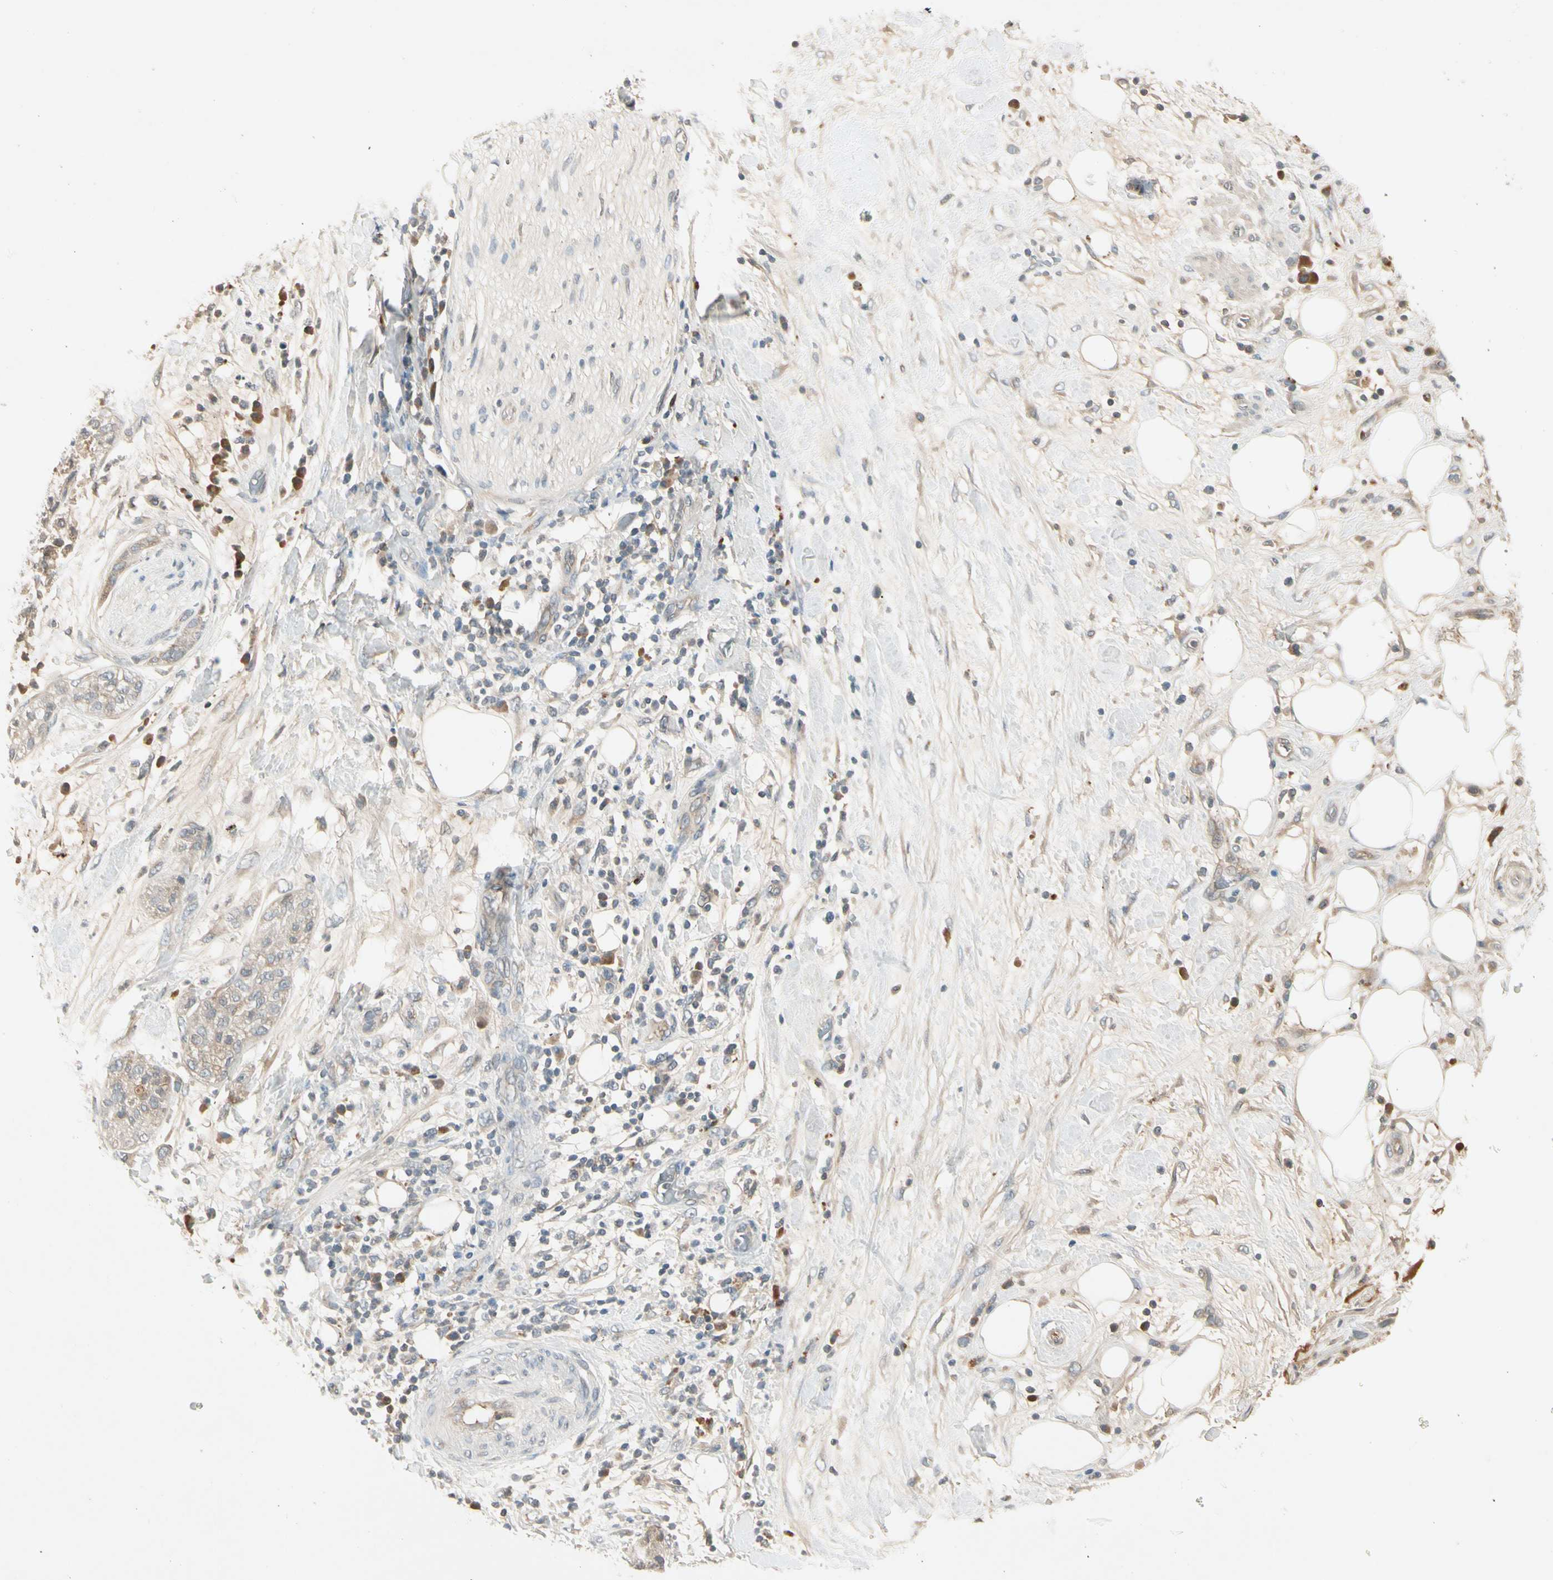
{"staining": {"intensity": "weak", "quantity": "<25%", "location": "cytoplasmic/membranous"}, "tissue": "pancreatic cancer", "cell_type": "Tumor cells", "image_type": "cancer", "snomed": [{"axis": "morphology", "description": "Adenocarcinoma, NOS"}, {"axis": "topography", "description": "Pancreas"}], "caption": "This is a histopathology image of immunohistochemistry staining of pancreatic cancer (adenocarcinoma), which shows no staining in tumor cells.", "gene": "CCL4", "patient": {"sex": "female", "age": 78}}